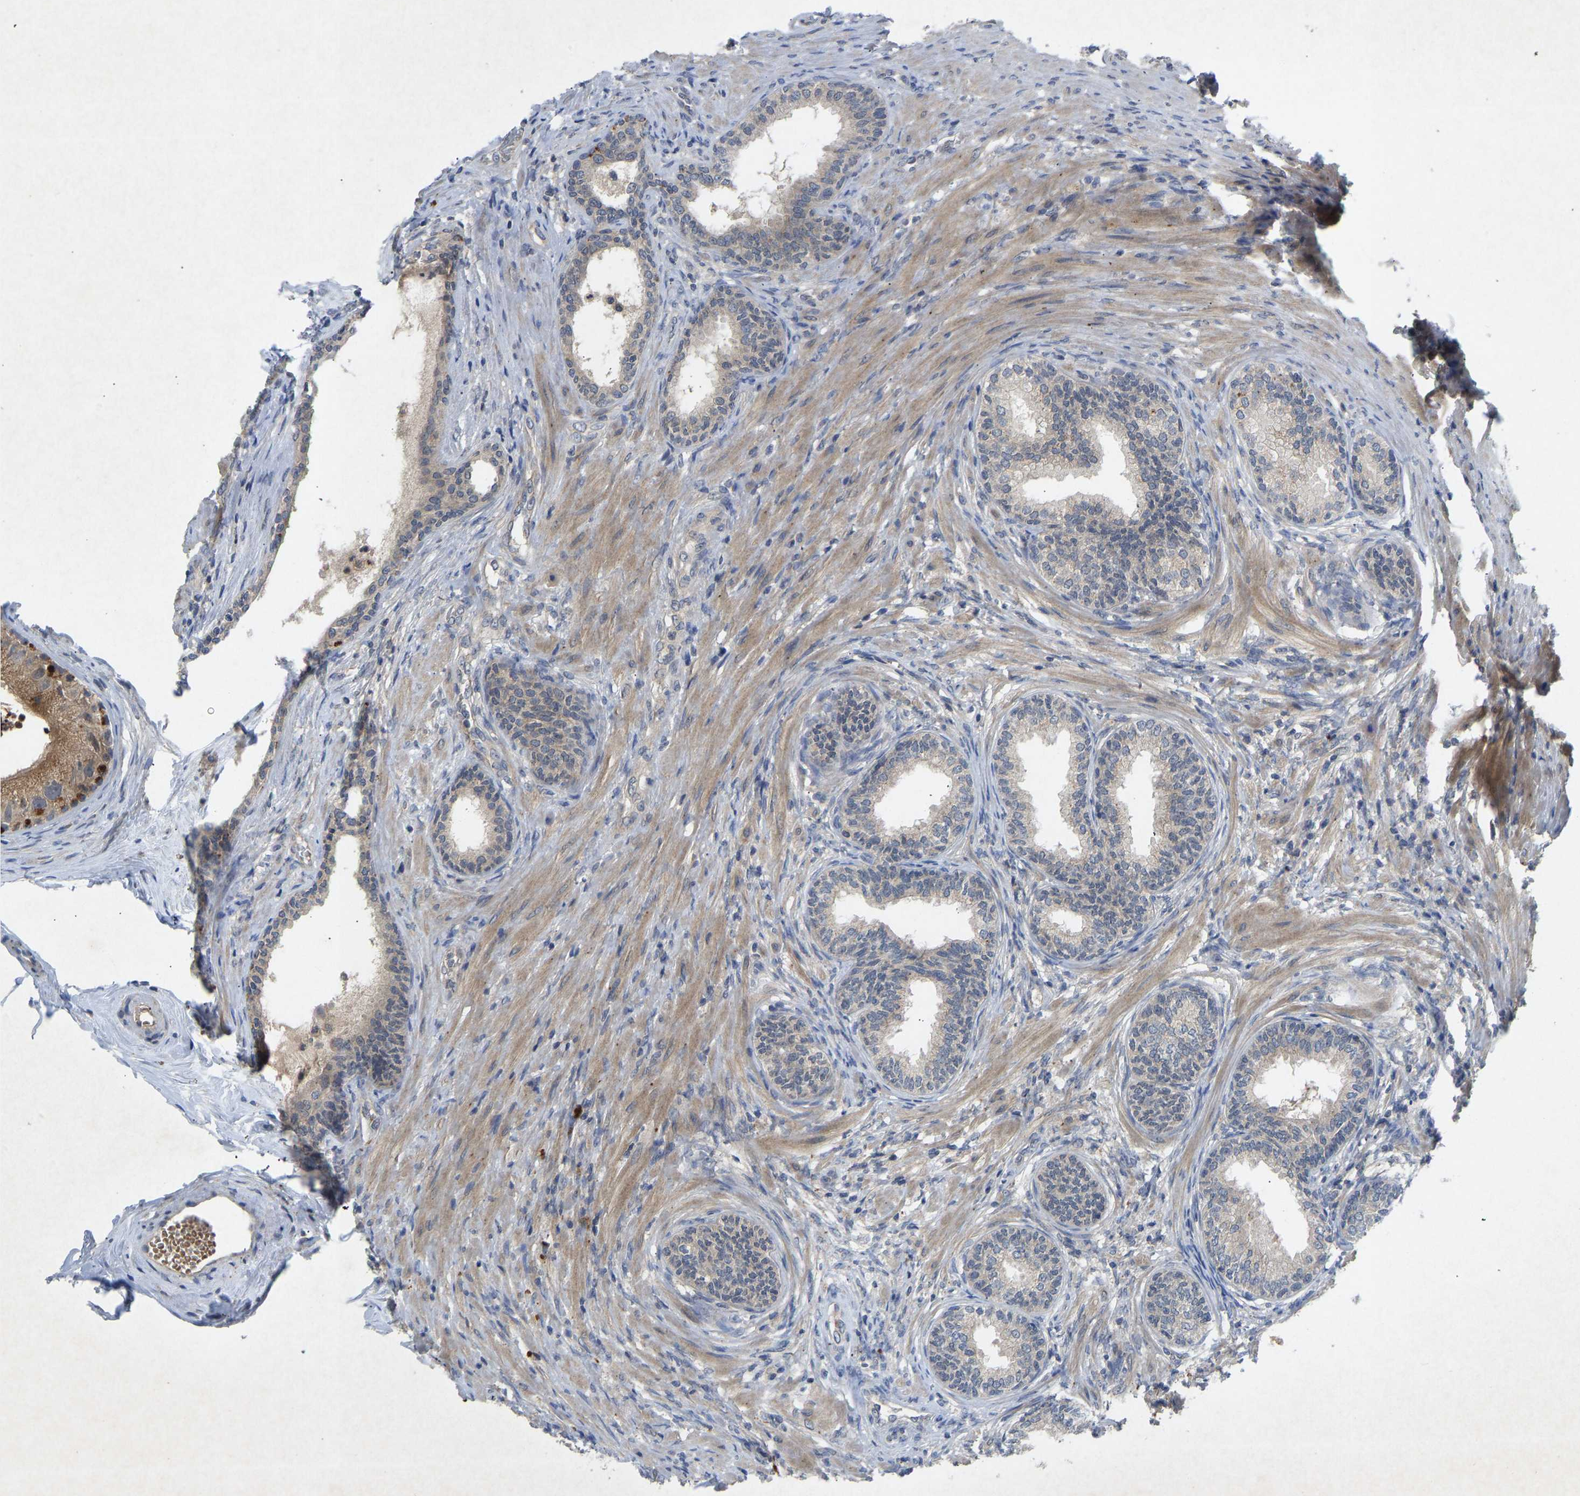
{"staining": {"intensity": "weak", "quantity": ">75%", "location": "cytoplasmic/membranous"}, "tissue": "prostate", "cell_type": "Glandular cells", "image_type": "normal", "snomed": [{"axis": "morphology", "description": "Normal tissue, NOS"}, {"axis": "topography", "description": "Prostate"}], "caption": "Prostate stained with DAB immunohistochemistry (IHC) reveals low levels of weak cytoplasmic/membranous staining in about >75% of glandular cells. The protein of interest is stained brown, and the nuclei are stained in blue (DAB (3,3'-diaminobenzidine) IHC with brightfield microscopy, high magnification).", "gene": "PDE7A", "patient": {"sex": "male", "age": 76}}